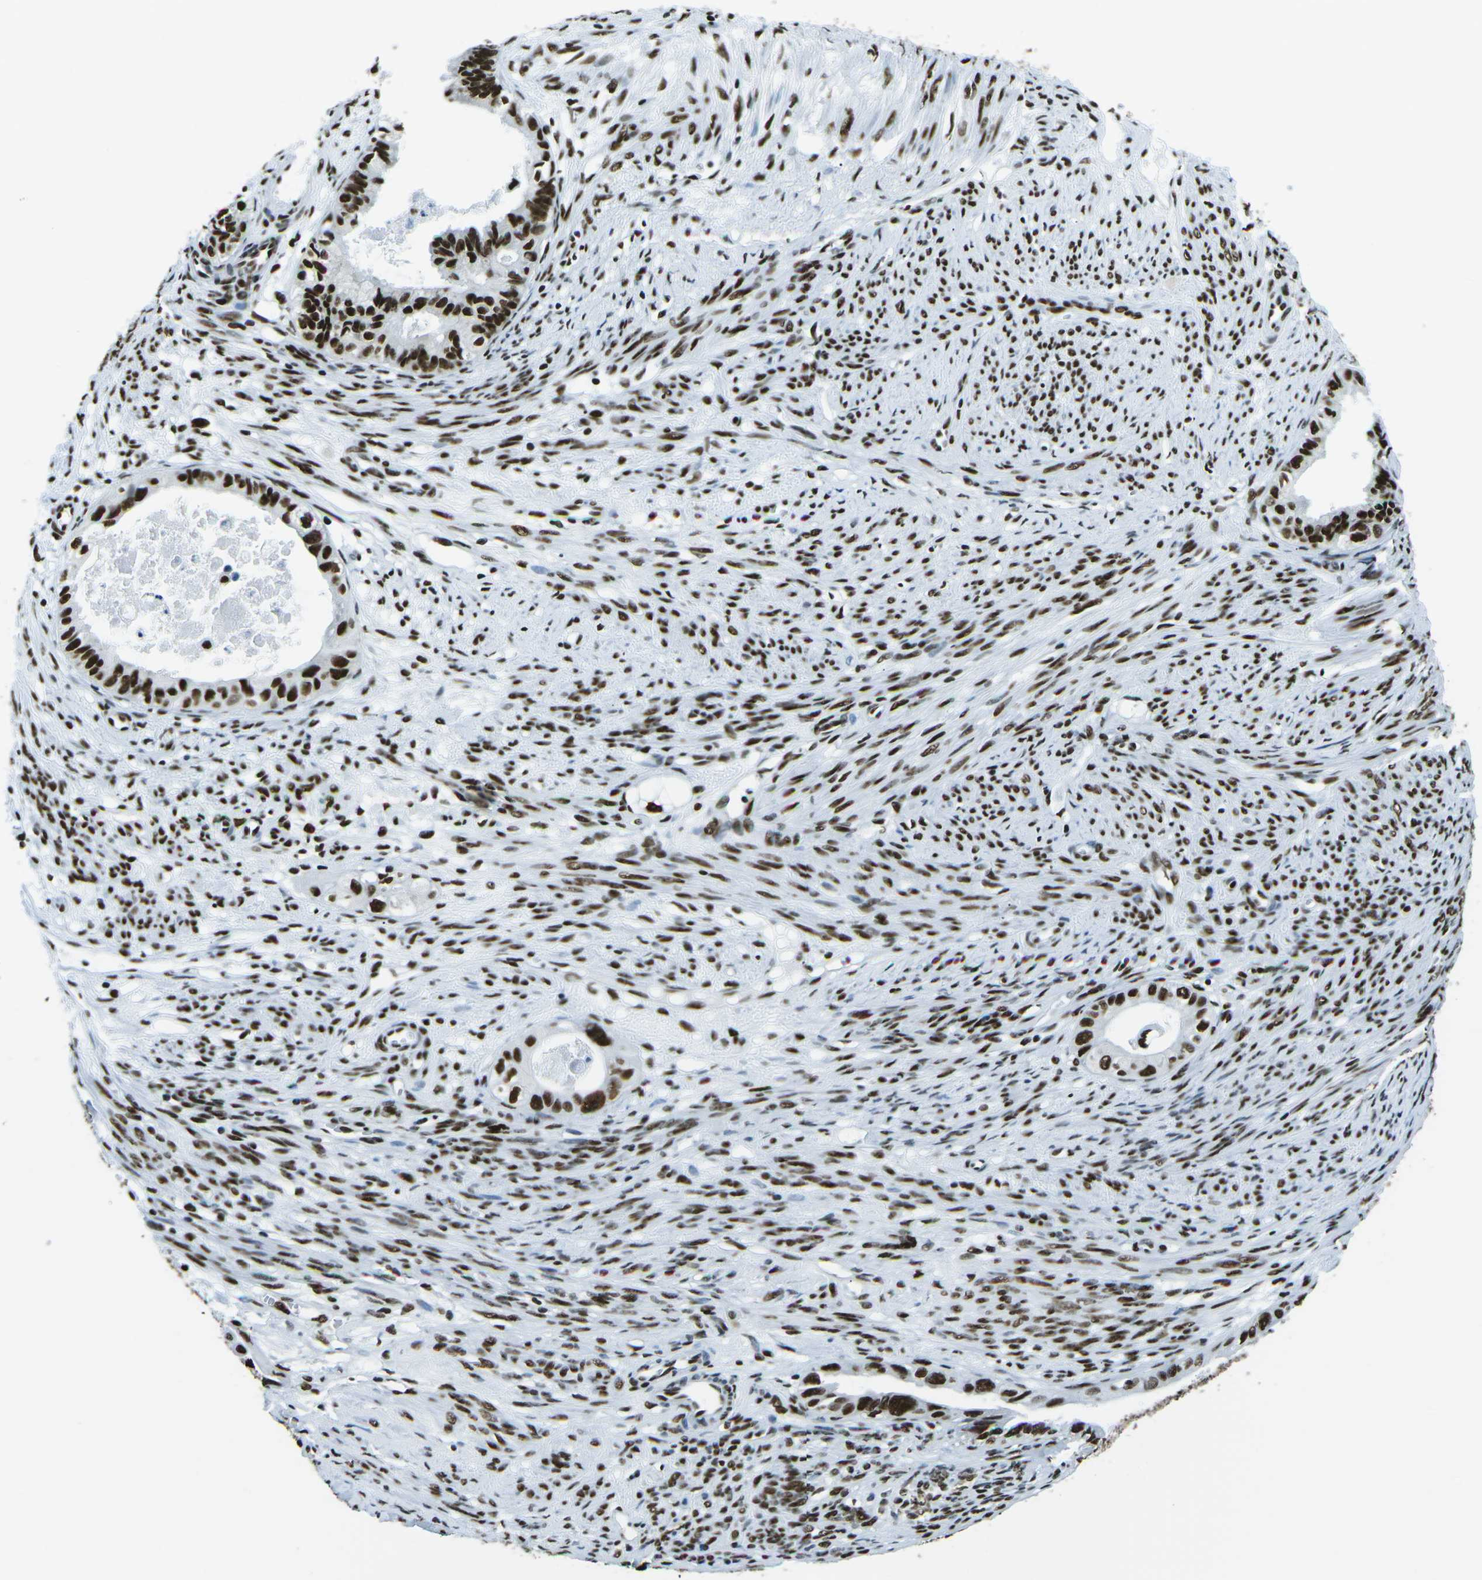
{"staining": {"intensity": "strong", "quantity": ">75%", "location": "nuclear"}, "tissue": "cervical cancer", "cell_type": "Tumor cells", "image_type": "cancer", "snomed": [{"axis": "morphology", "description": "Normal tissue, NOS"}, {"axis": "morphology", "description": "Adenocarcinoma, NOS"}, {"axis": "topography", "description": "Cervix"}, {"axis": "topography", "description": "Endometrium"}], "caption": "A high-resolution image shows immunohistochemistry (IHC) staining of adenocarcinoma (cervical), which exhibits strong nuclear staining in approximately >75% of tumor cells. (DAB (3,3'-diaminobenzidine) IHC with brightfield microscopy, high magnification).", "gene": "HNRNPL", "patient": {"sex": "female", "age": 86}}